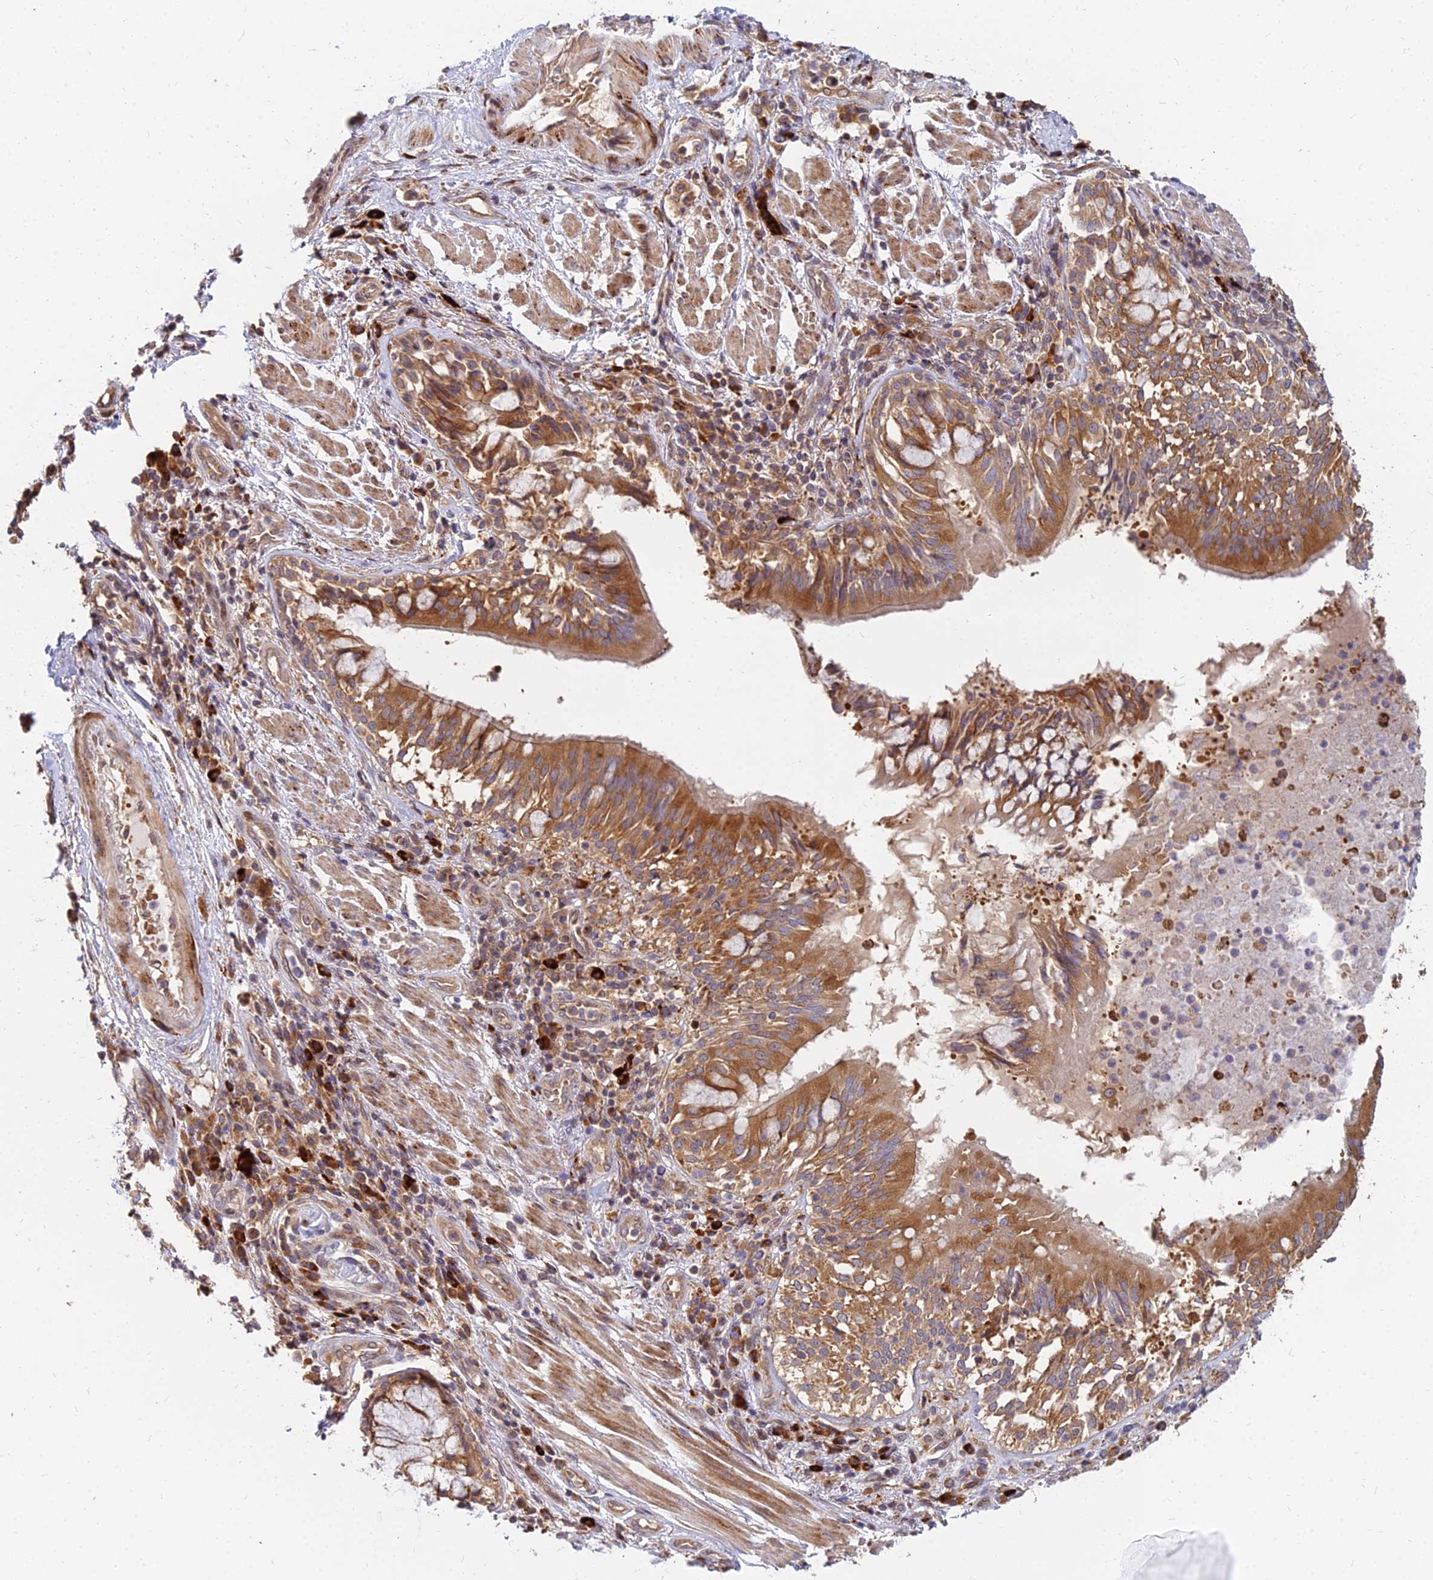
{"staining": {"intensity": "moderate", "quantity": ">75%", "location": "cytoplasmic/membranous"}, "tissue": "adipose tissue", "cell_type": "Adipocytes", "image_type": "normal", "snomed": [{"axis": "morphology", "description": "Normal tissue, NOS"}, {"axis": "morphology", "description": "Squamous cell carcinoma, NOS"}, {"axis": "topography", "description": "Bronchus"}, {"axis": "topography", "description": "Lung"}], "caption": "This image demonstrates IHC staining of benign adipose tissue, with medium moderate cytoplasmic/membranous positivity in about >75% of adipocytes.", "gene": "CCT6A", "patient": {"sex": "male", "age": 64}}